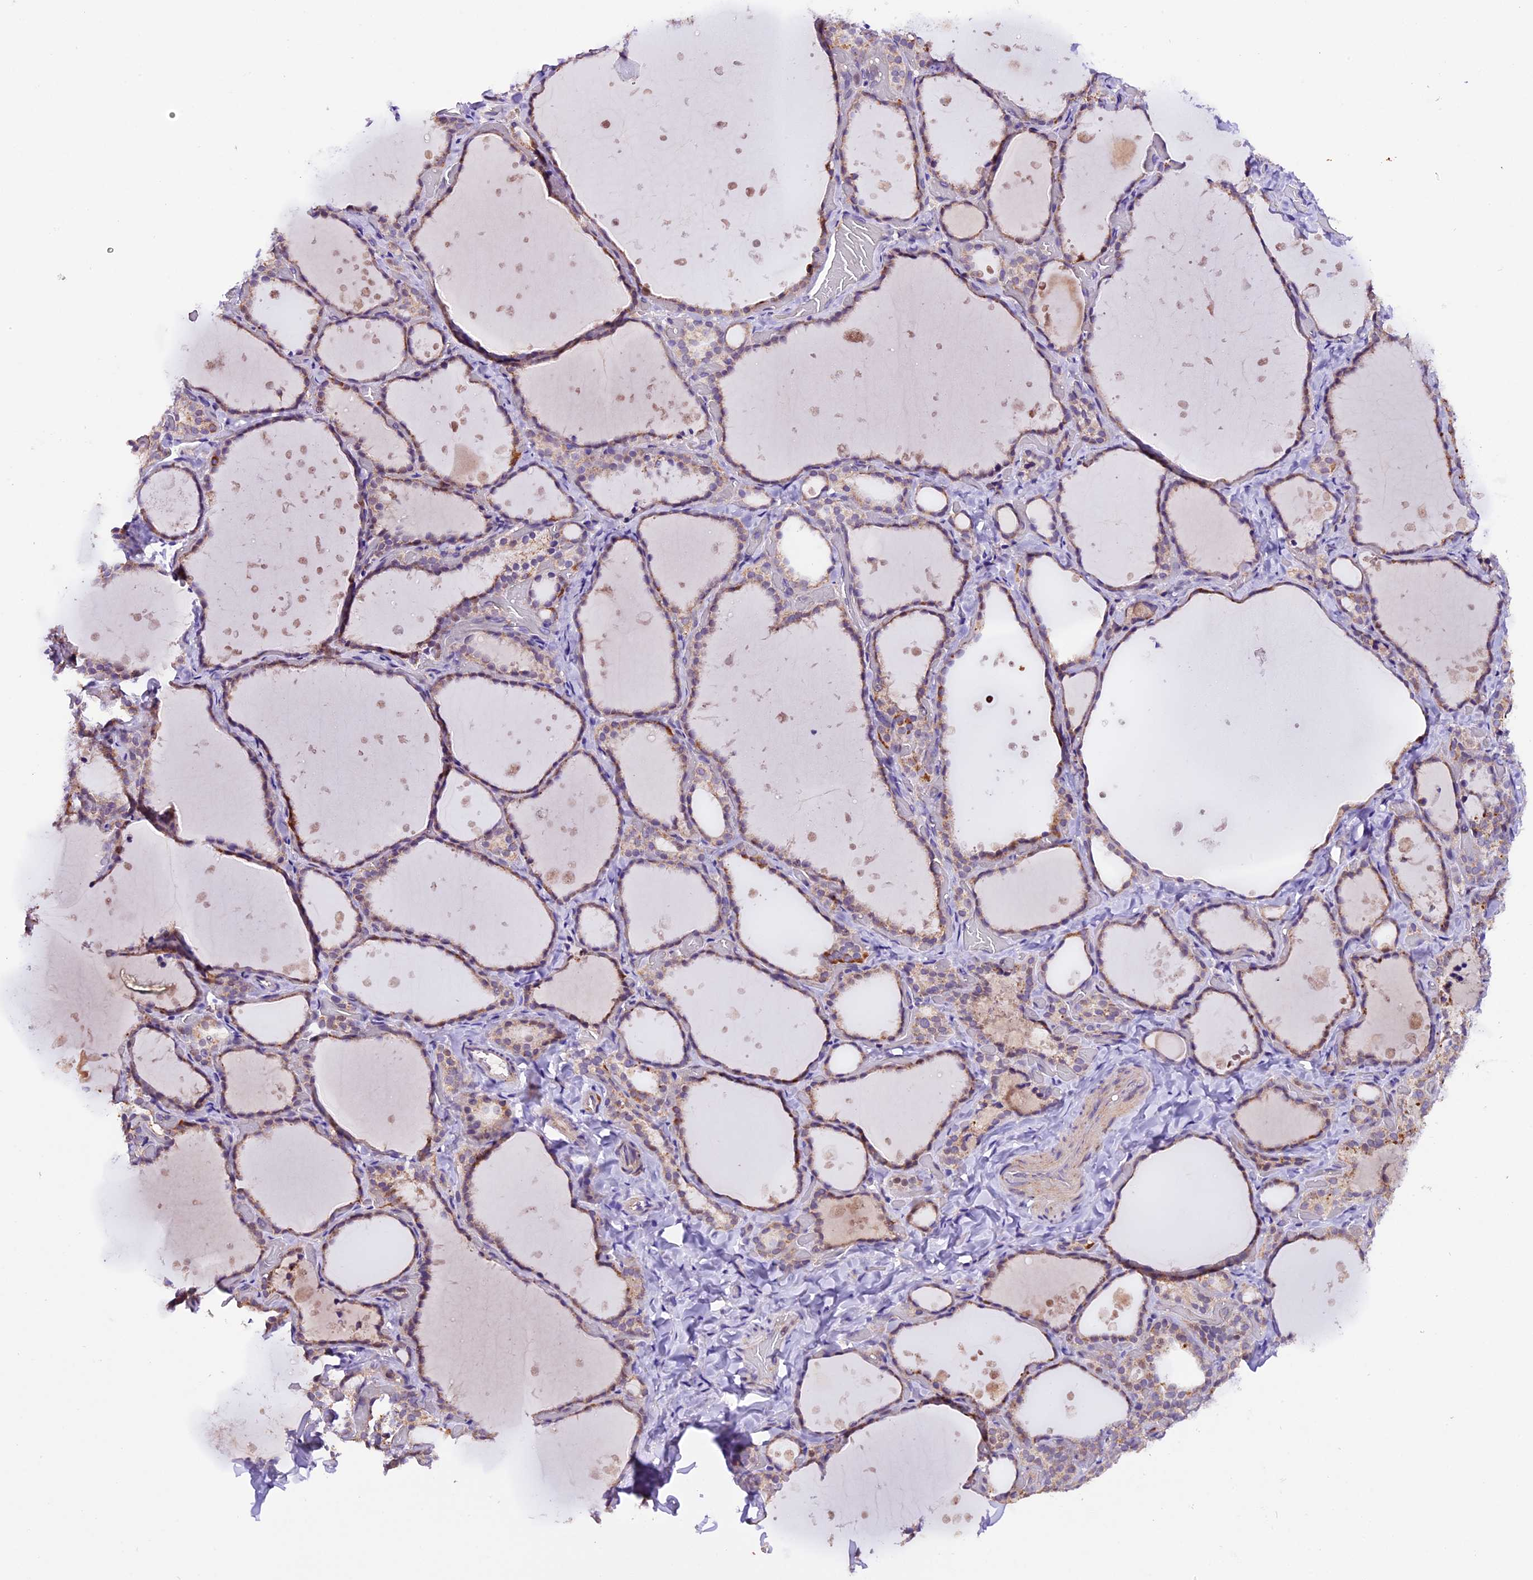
{"staining": {"intensity": "moderate", "quantity": "<25%", "location": "cytoplasmic/membranous"}, "tissue": "thyroid gland", "cell_type": "Glandular cells", "image_type": "normal", "snomed": [{"axis": "morphology", "description": "Normal tissue, NOS"}, {"axis": "topography", "description": "Thyroid gland"}], "caption": "This micrograph reveals benign thyroid gland stained with immunohistochemistry (IHC) to label a protein in brown. The cytoplasmic/membranous of glandular cells show moderate positivity for the protein. Nuclei are counter-stained blue.", "gene": "DDX28", "patient": {"sex": "female", "age": 44}}